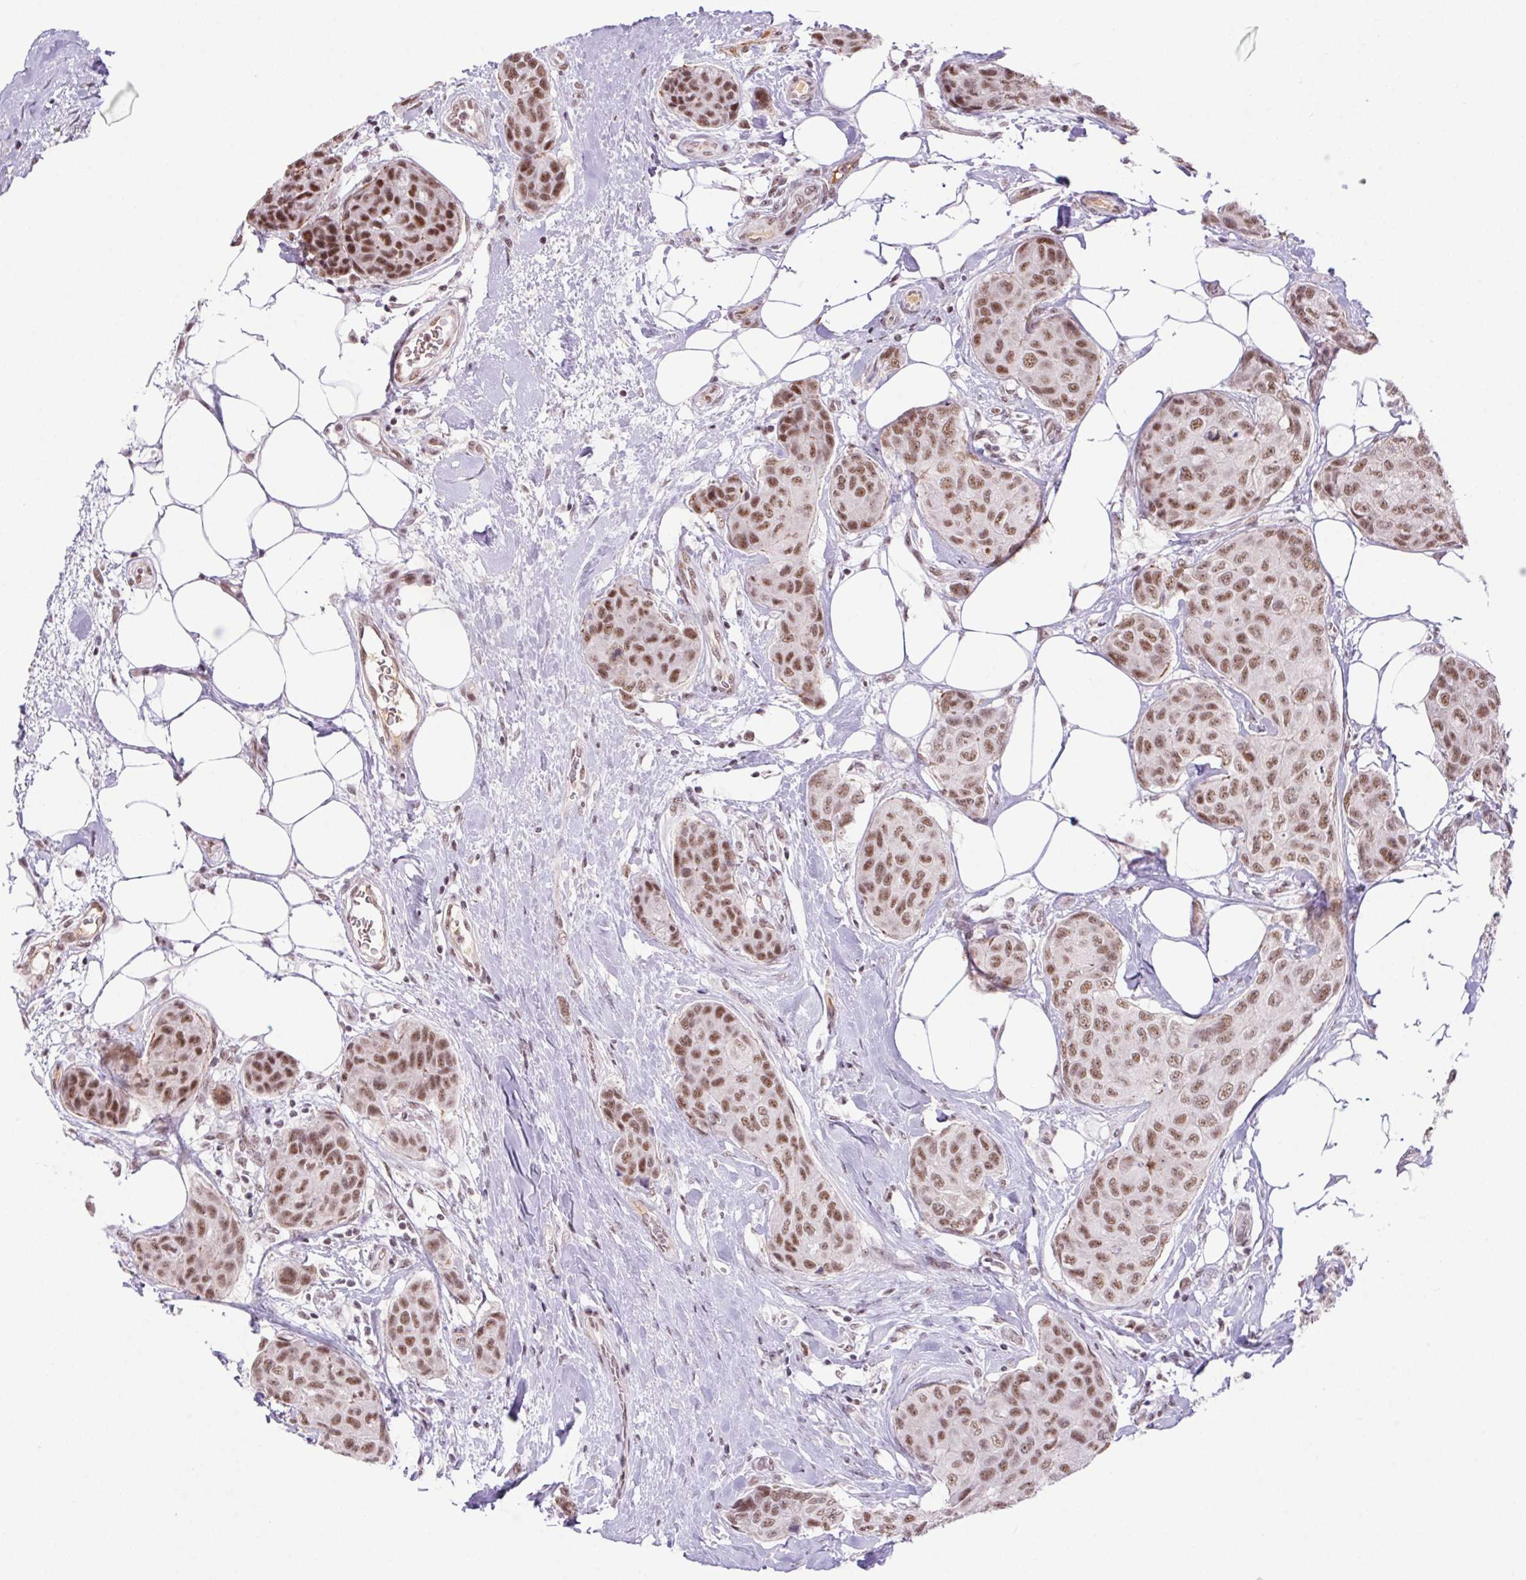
{"staining": {"intensity": "moderate", "quantity": ">75%", "location": "nuclear"}, "tissue": "breast cancer", "cell_type": "Tumor cells", "image_type": "cancer", "snomed": [{"axis": "morphology", "description": "Duct carcinoma"}, {"axis": "topography", "description": "Breast"}], "caption": "Immunohistochemistry micrograph of breast cancer stained for a protein (brown), which shows medium levels of moderate nuclear positivity in about >75% of tumor cells.", "gene": "DDX17", "patient": {"sex": "female", "age": 80}}